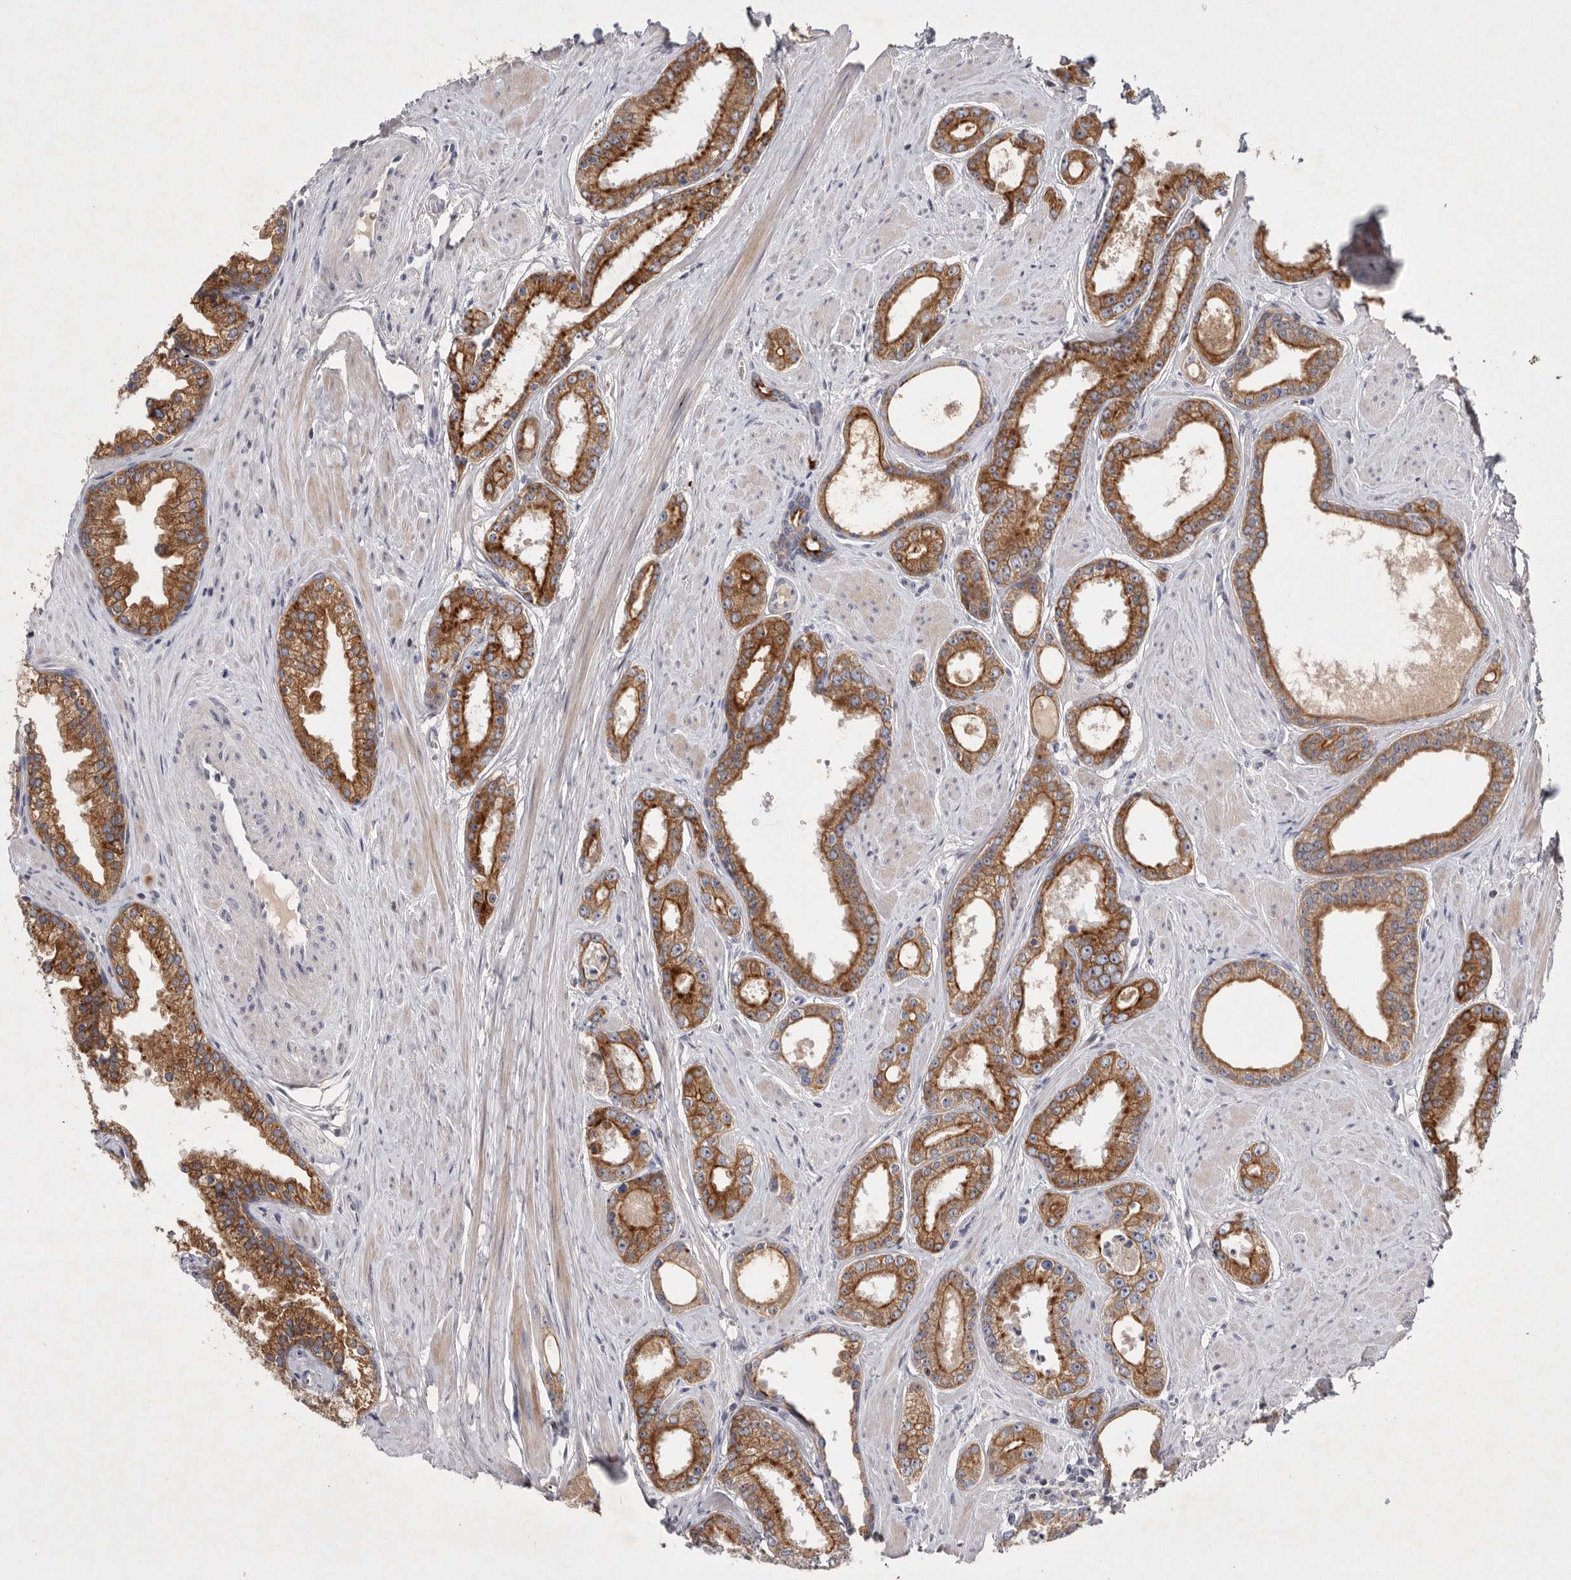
{"staining": {"intensity": "strong", "quantity": ">75%", "location": "cytoplasmic/membranous"}, "tissue": "prostate cancer", "cell_type": "Tumor cells", "image_type": "cancer", "snomed": [{"axis": "morphology", "description": "Adenocarcinoma, Low grade"}, {"axis": "topography", "description": "Prostate"}], "caption": "An immunohistochemistry (IHC) micrograph of neoplastic tissue is shown. Protein staining in brown highlights strong cytoplasmic/membranous positivity in low-grade adenocarcinoma (prostate) within tumor cells.", "gene": "TNFSF14", "patient": {"sex": "male", "age": 62}}